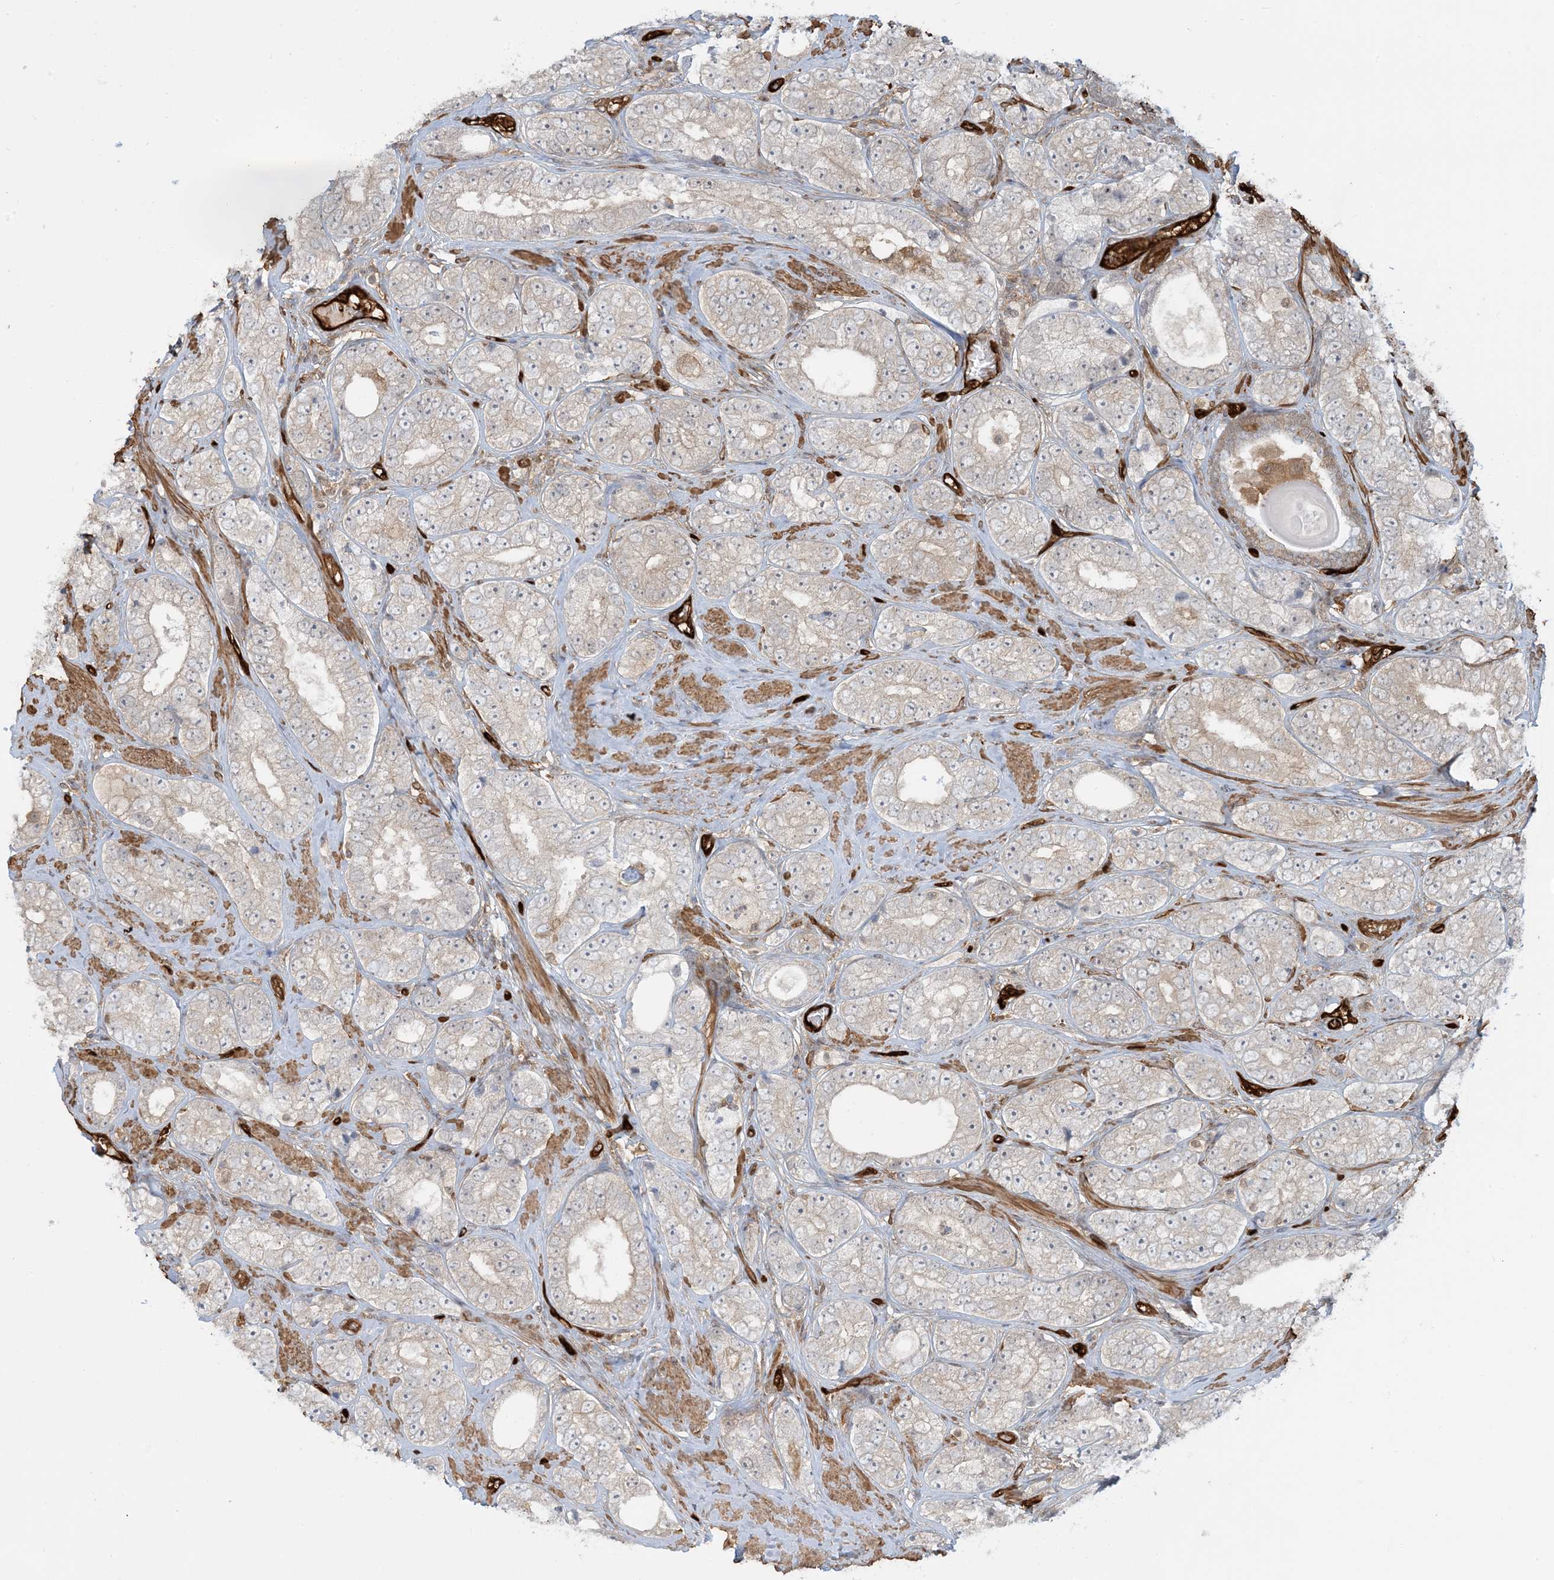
{"staining": {"intensity": "moderate", "quantity": "<25%", "location": "cytoplasmic/membranous"}, "tissue": "prostate cancer", "cell_type": "Tumor cells", "image_type": "cancer", "snomed": [{"axis": "morphology", "description": "Adenocarcinoma, High grade"}, {"axis": "topography", "description": "Prostate"}], "caption": "Tumor cells display low levels of moderate cytoplasmic/membranous expression in about <25% of cells in adenocarcinoma (high-grade) (prostate). (DAB IHC, brown staining for protein, blue staining for nuclei).", "gene": "PPM1F", "patient": {"sex": "male", "age": 56}}